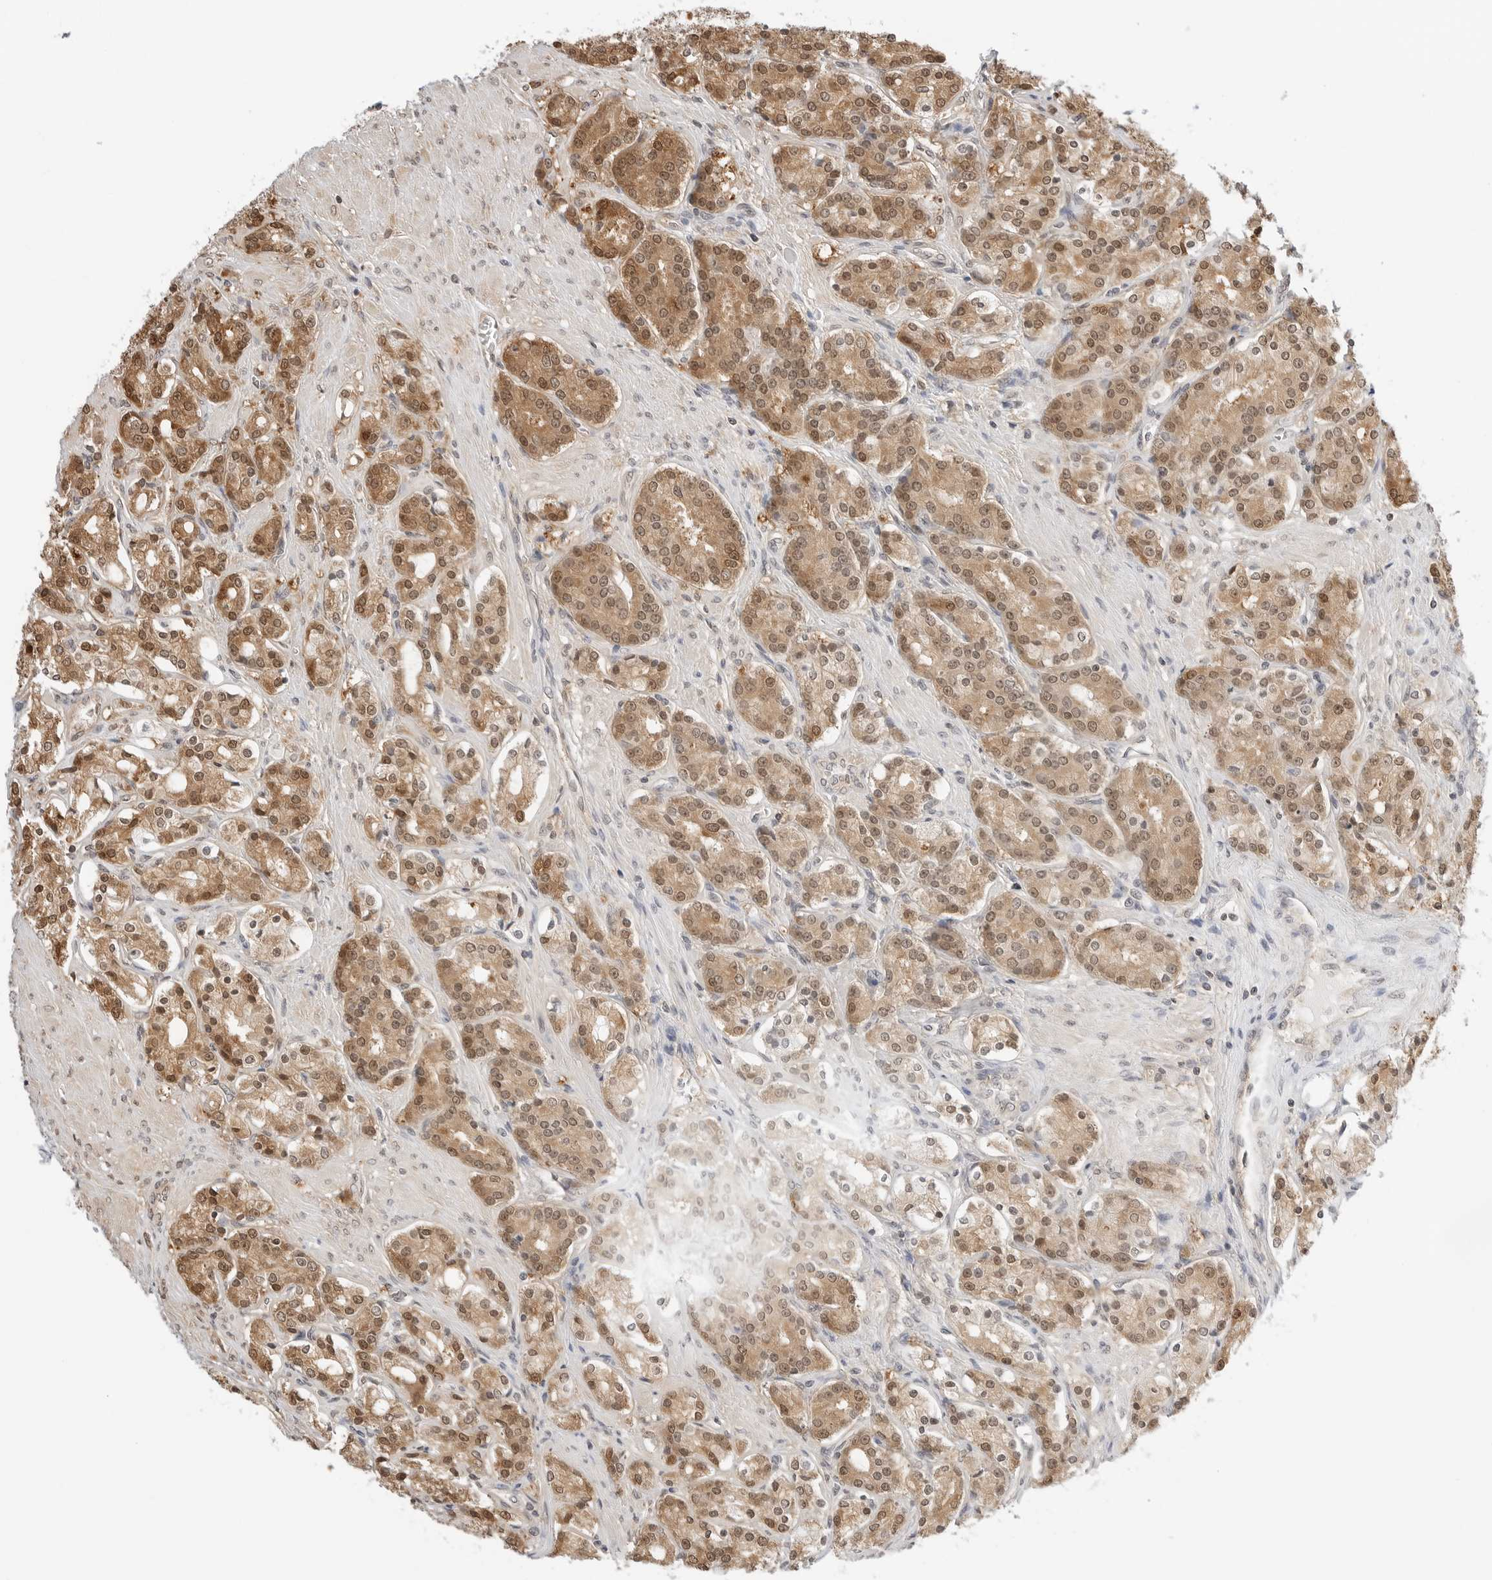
{"staining": {"intensity": "moderate", "quantity": ">75%", "location": "cytoplasmic/membranous,nuclear"}, "tissue": "prostate cancer", "cell_type": "Tumor cells", "image_type": "cancer", "snomed": [{"axis": "morphology", "description": "Adenocarcinoma, High grade"}, {"axis": "topography", "description": "Prostate"}], "caption": "Human prostate cancer stained with a brown dye shows moderate cytoplasmic/membranous and nuclear positive positivity in about >75% of tumor cells.", "gene": "NUDC", "patient": {"sex": "male", "age": 60}}